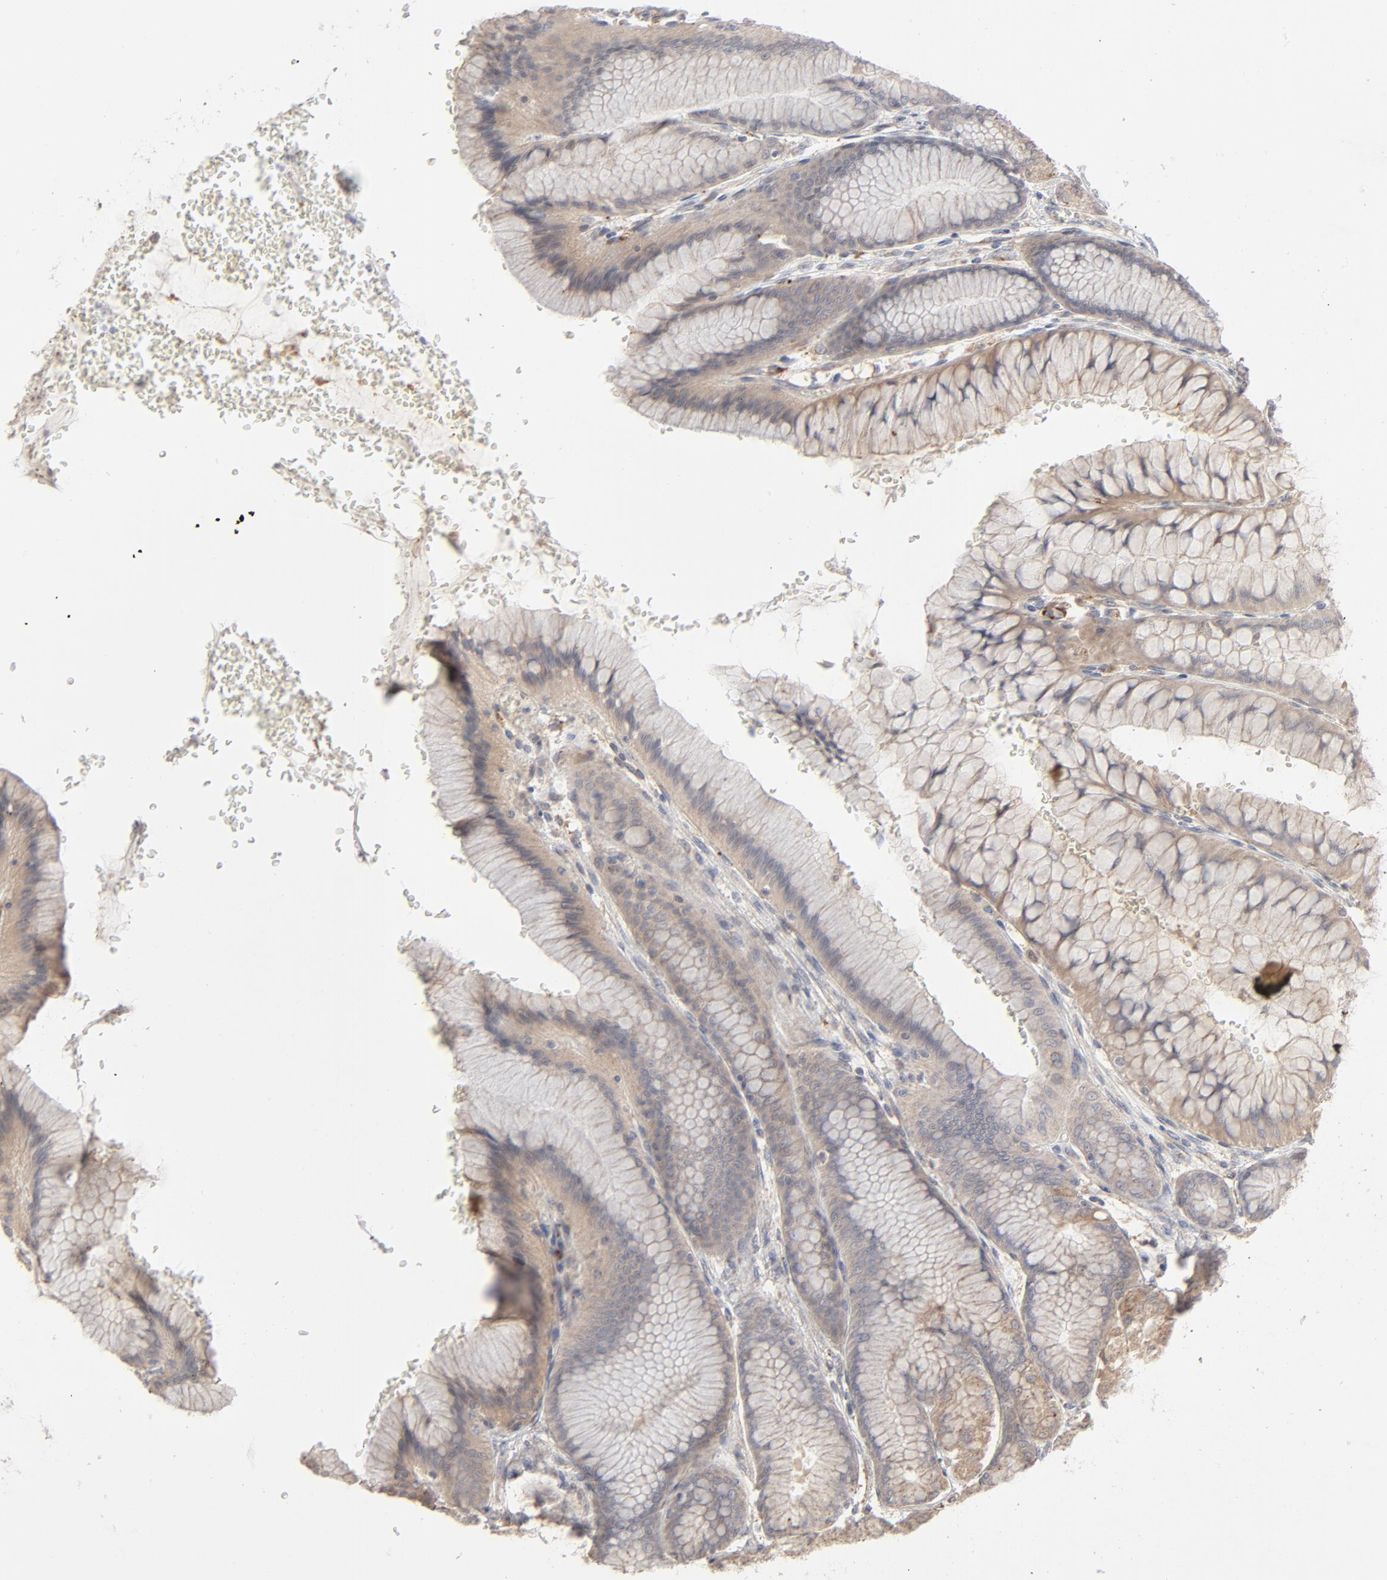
{"staining": {"intensity": "moderate", "quantity": ">75%", "location": "cytoplasmic/membranous"}, "tissue": "stomach", "cell_type": "Glandular cells", "image_type": "normal", "snomed": [{"axis": "morphology", "description": "Normal tissue, NOS"}, {"axis": "morphology", "description": "Adenocarcinoma, NOS"}, {"axis": "topography", "description": "Stomach"}, {"axis": "topography", "description": "Stomach, lower"}], "caption": "Immunohistochemistry image of unremarkable human stomach stained for a protein (brown), which exhibits medium levels of moderate cytoplasmic/membranous expression in about >75% of glandular cells.", "gene": "POMT2", "patient": {"sex": "female", "age": 65}}